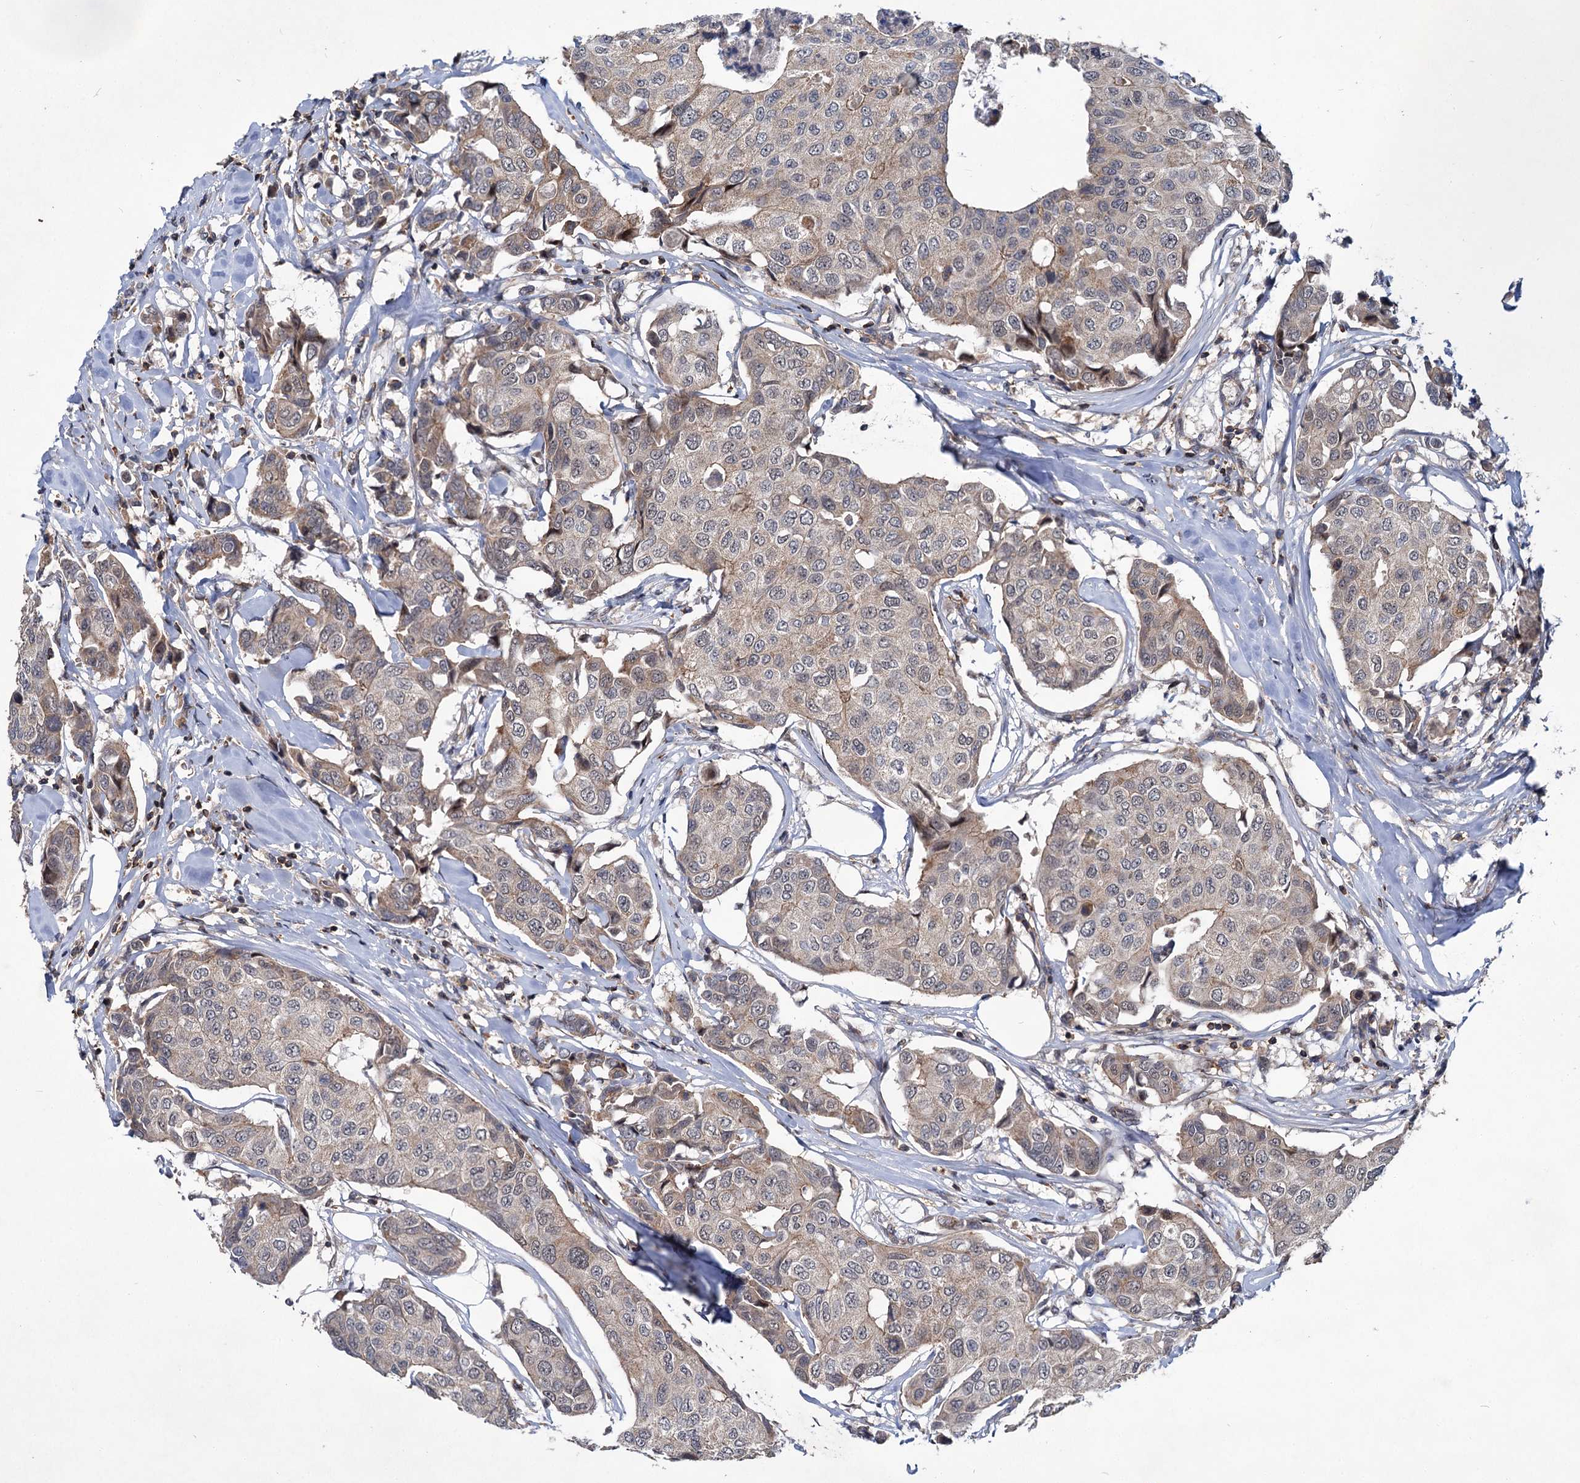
{"staining": {"intensity": "weak", "quantity": "25%-75%", "location": "cytoplasmic/membranous"}, "tissue": "breast cancer", "cell_type": "Tumor cells", "image_type": "cancer", "snomed": [{"axis": "morphology", "description": "Duct carcinoma"}, {"axis": "topography", "description": "Breast"}], "caption": "IHC (DAB) staining of human invasive ductal carcinoma (breast) displays weak cytoplasmic/membranous protein staining in about 25%-75% of tumor cells.", "gene": "ABLIM1", "patient": {"sex": "female", "age": 80}}